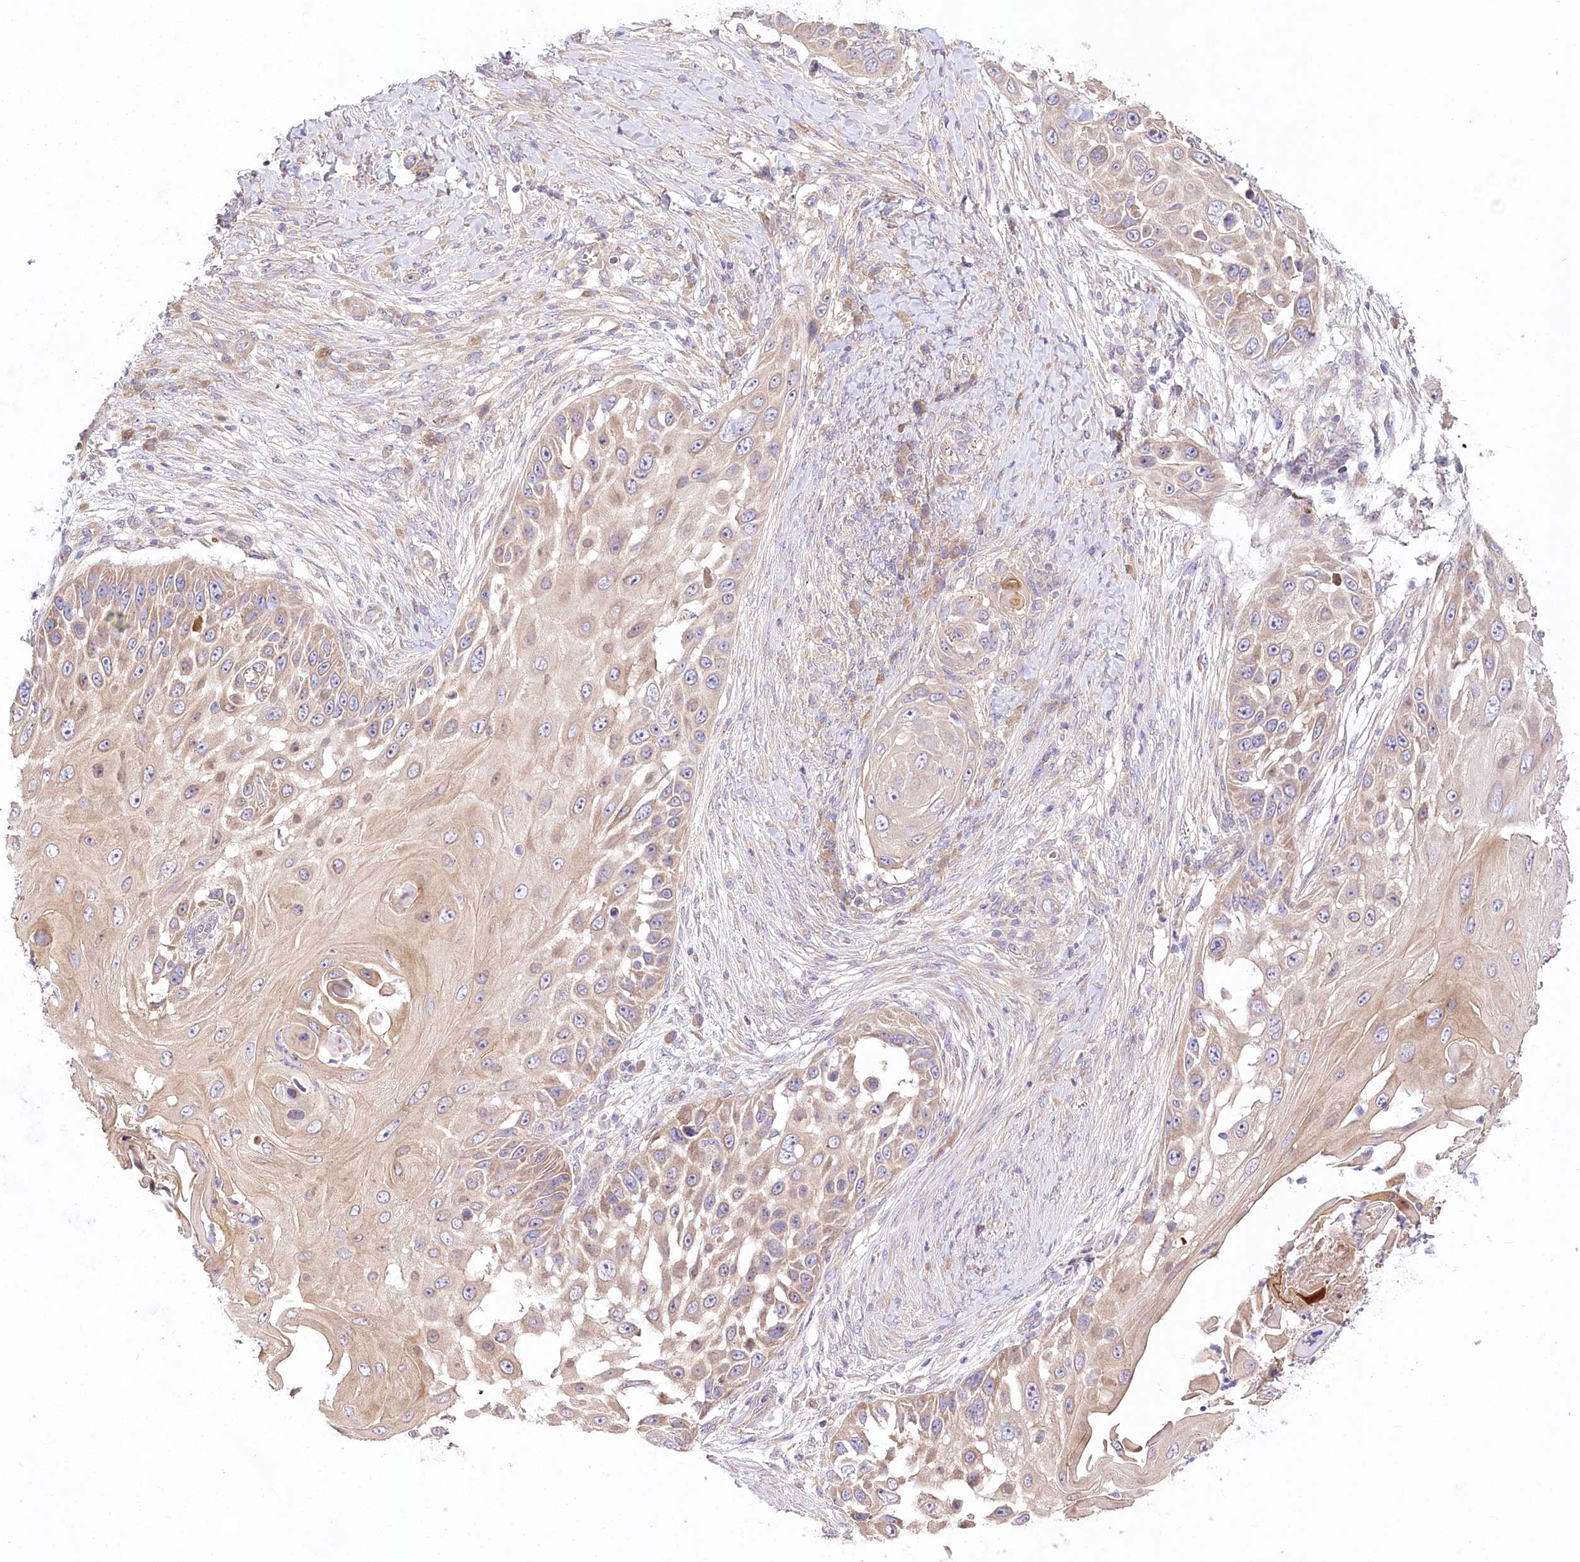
{"staining": {"intensity": "weak", "quantity": "<25%", "location": "cytoplasmic/membranous"}, "tissue": "skin cancer", "cell_type": "Tumor cells", "image_type": "cancer", "snomed": [{"axis": "morphology", "description": "Squamous cell carcinoma, NOS"}, {"axis": "topography", "description": "Skin"}], "caption": "Protein analysis of skin squamous cell carcinoma reveals no significant expression in tumor cells.", "gene": "PYROXD1", "patient": {"sex": "female", "age": 44}}